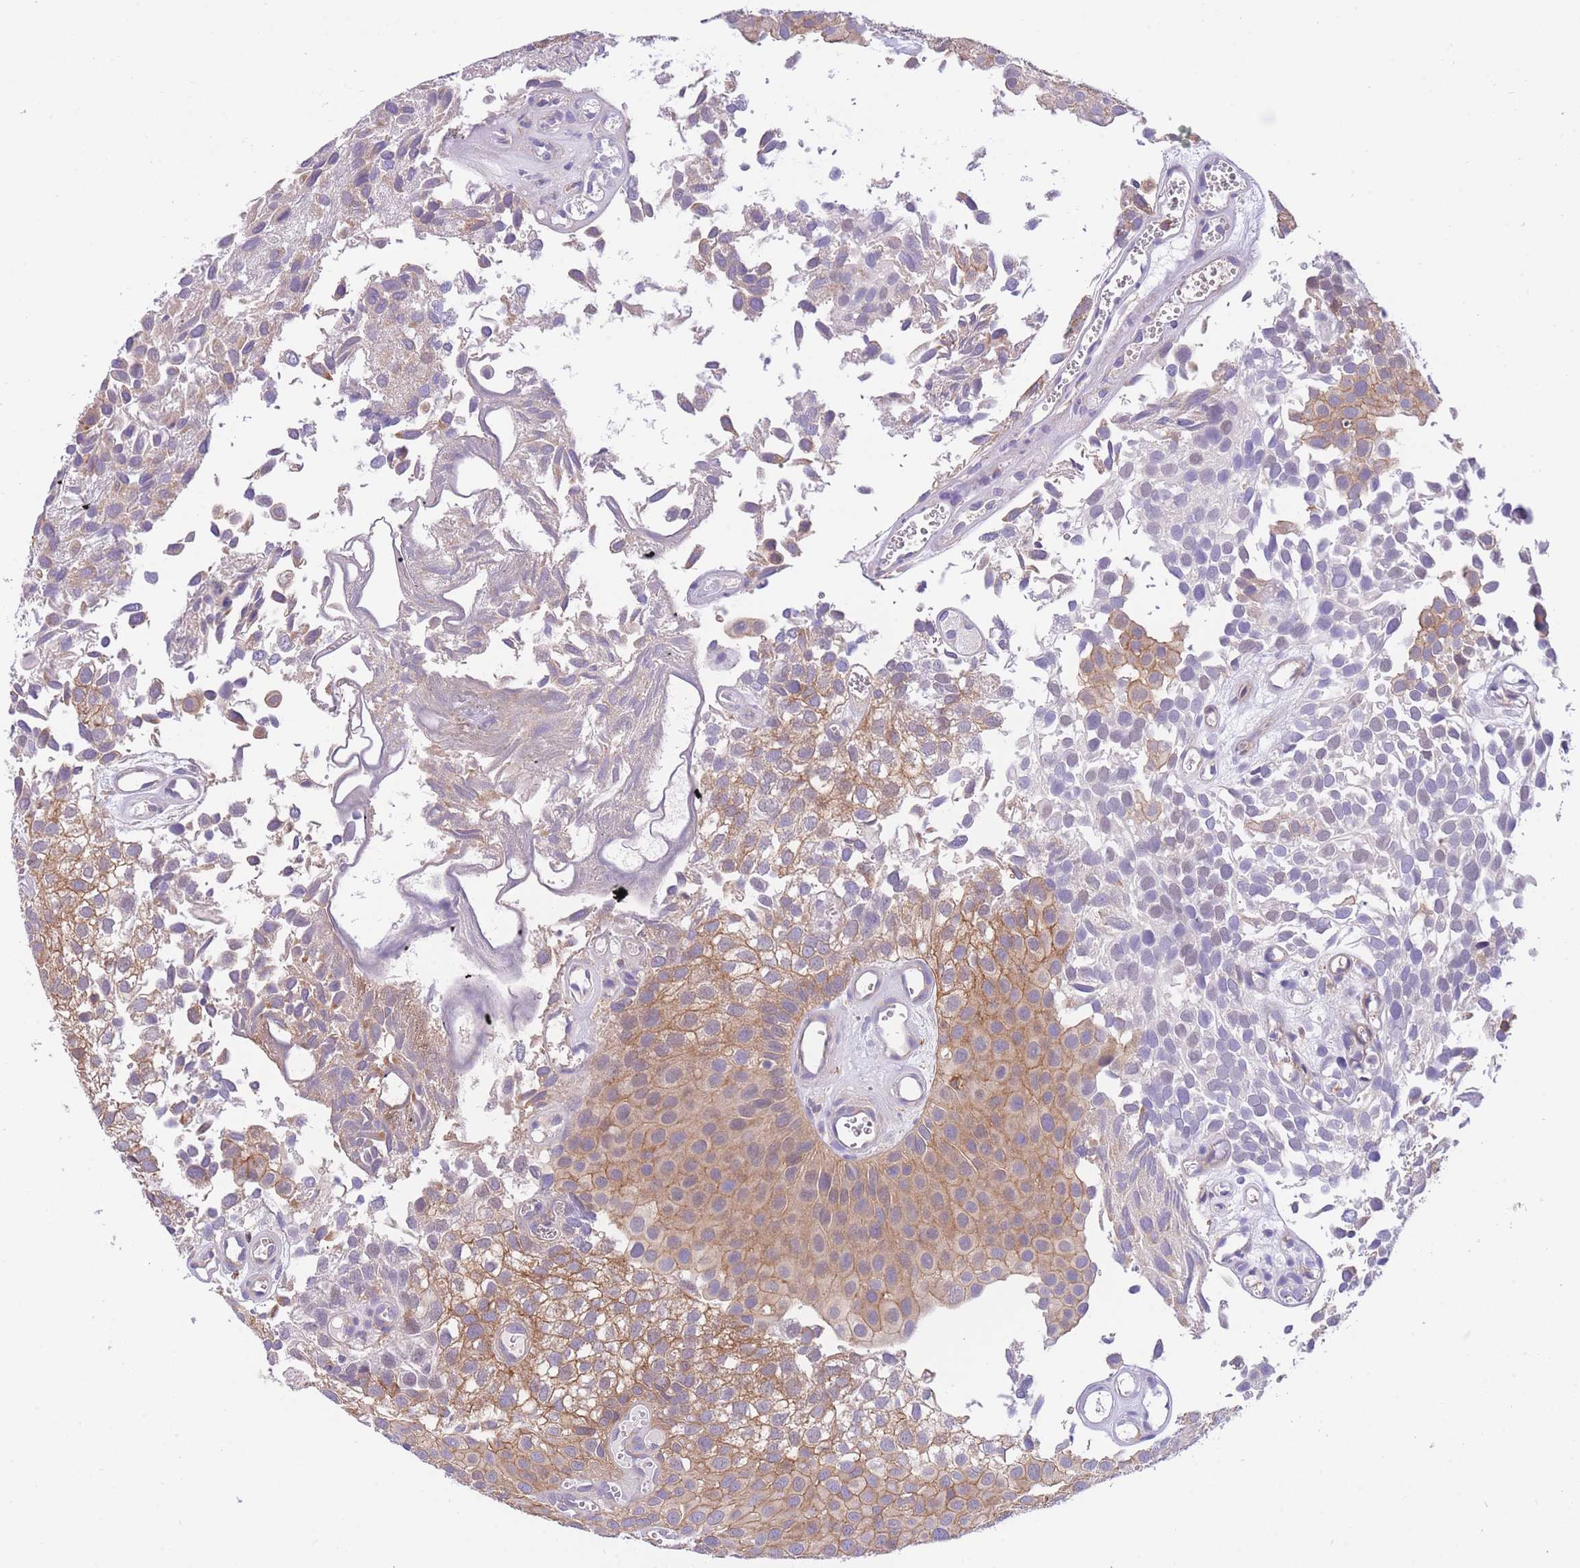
{"staining": {"intensity": "moderate", "quantity": ">75%", "location": "cytoplasmic/membranous"}, "tissue": "urothelial cancer", "cell_type": "Tumor cells", "image_type": "cancer", "snomed": [{"axis": "morphology", "description": "Urothelial carcinoma, Low grade"}, {"axis": "topography", "description": "Urinary bladder"}], "caption": "The immunohistochemical stain shows moderate cytoplasmic/membranous staining in tumor cells of urothelial cancer tissue. The protein of interest is stained brown, and the nuclei are stained in blue (DAB IHC with brightfield microscopy, high magnification).", "gene": "NAMPT", "patient": {"sex": "male", "age": 88}}